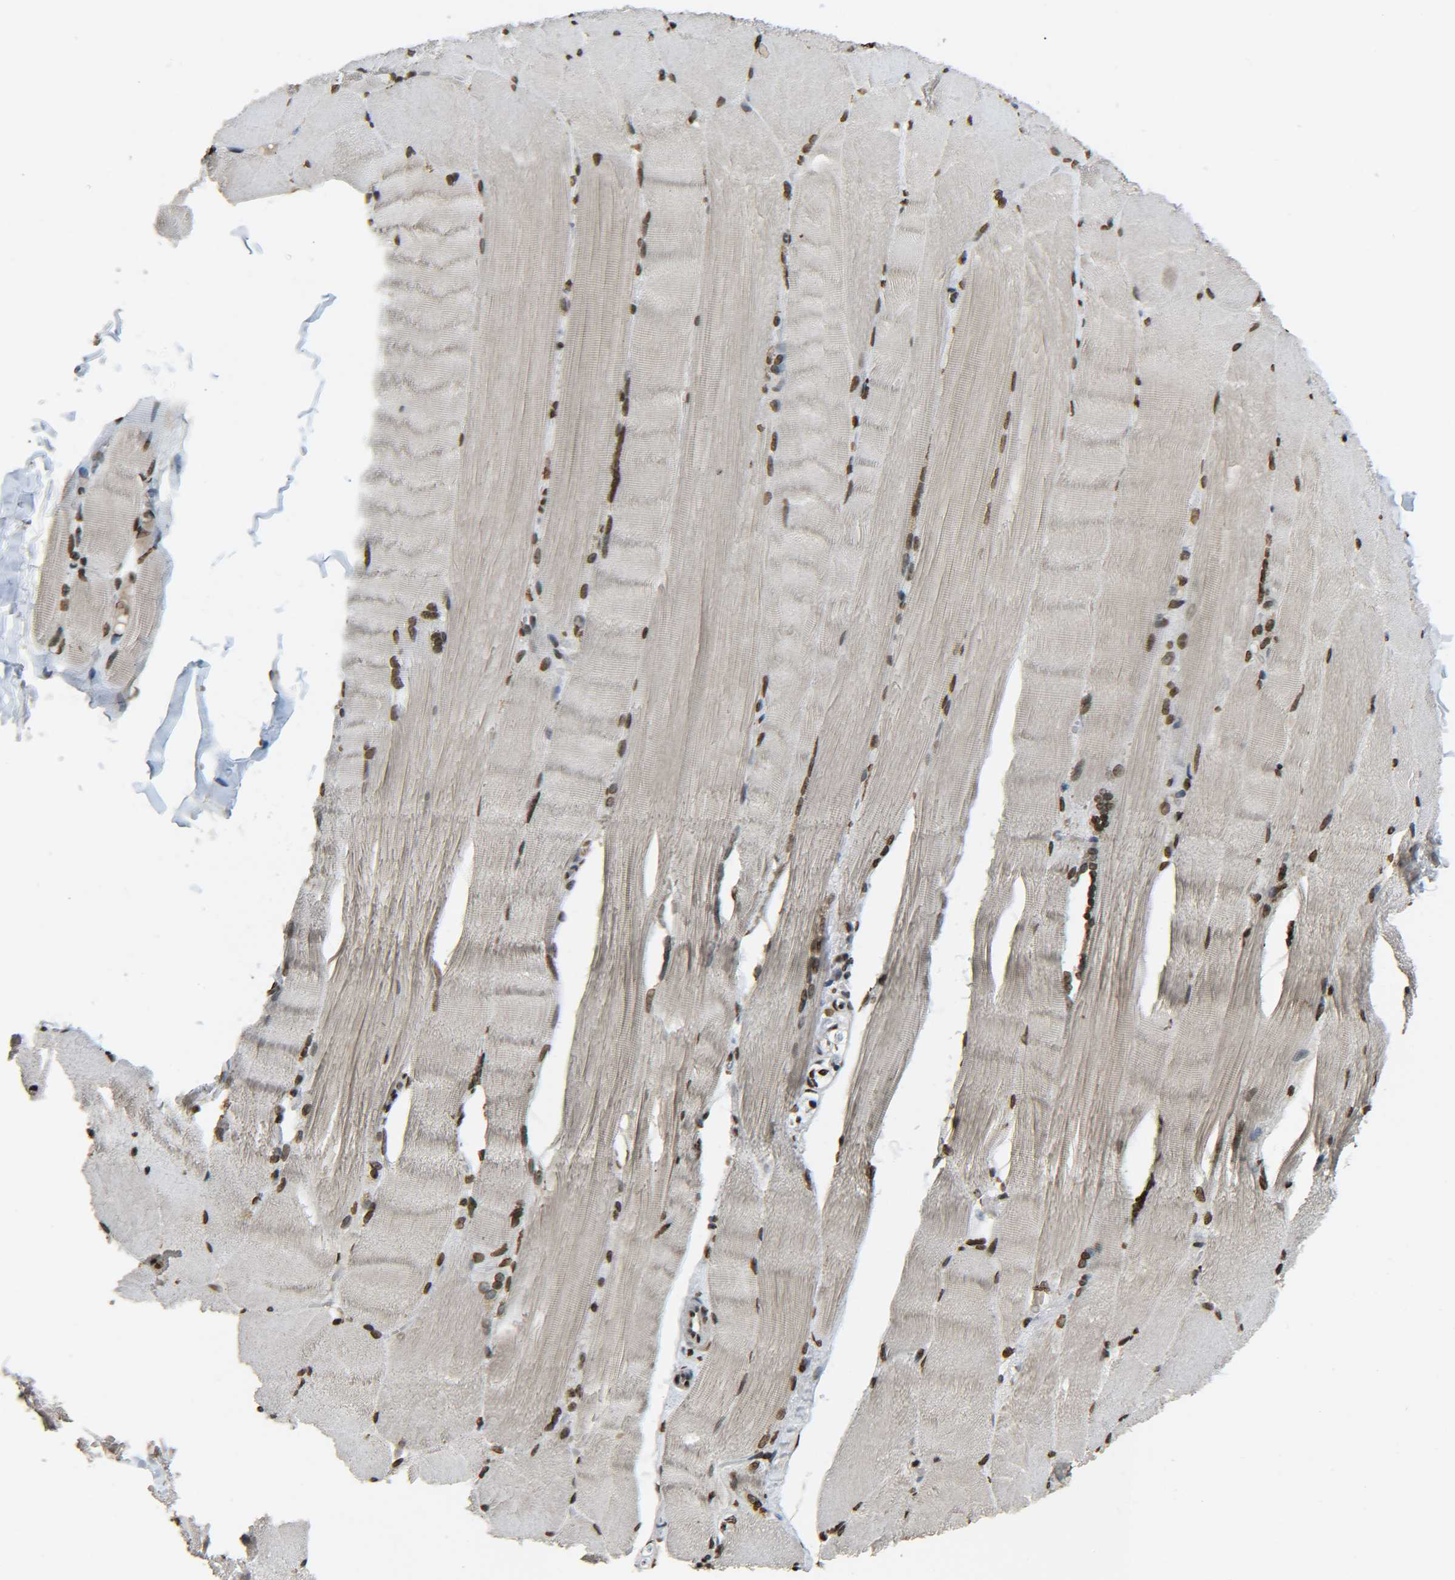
{"staining": {"intensity": "moderate", "quantity": ">75%", "location": "nuclear"}, "tissue": "skeletal muscle", "cell_type": "Myocytes", "image_type": "normal", "snomed": [{"axis": "morphology", "description": "Normal tissue, NOS"}, {"axis": "topography", "description": "Skin"}, {"axis": "topography", "description": "Skeletal muscle"}], "caption": "This is an image of IHC staining of benign skeletal muscle, which shows moderate positivity in the nuclear of myocytes.", "gene": "H4C16", "patient": {"sex": "male", "age": 83}}